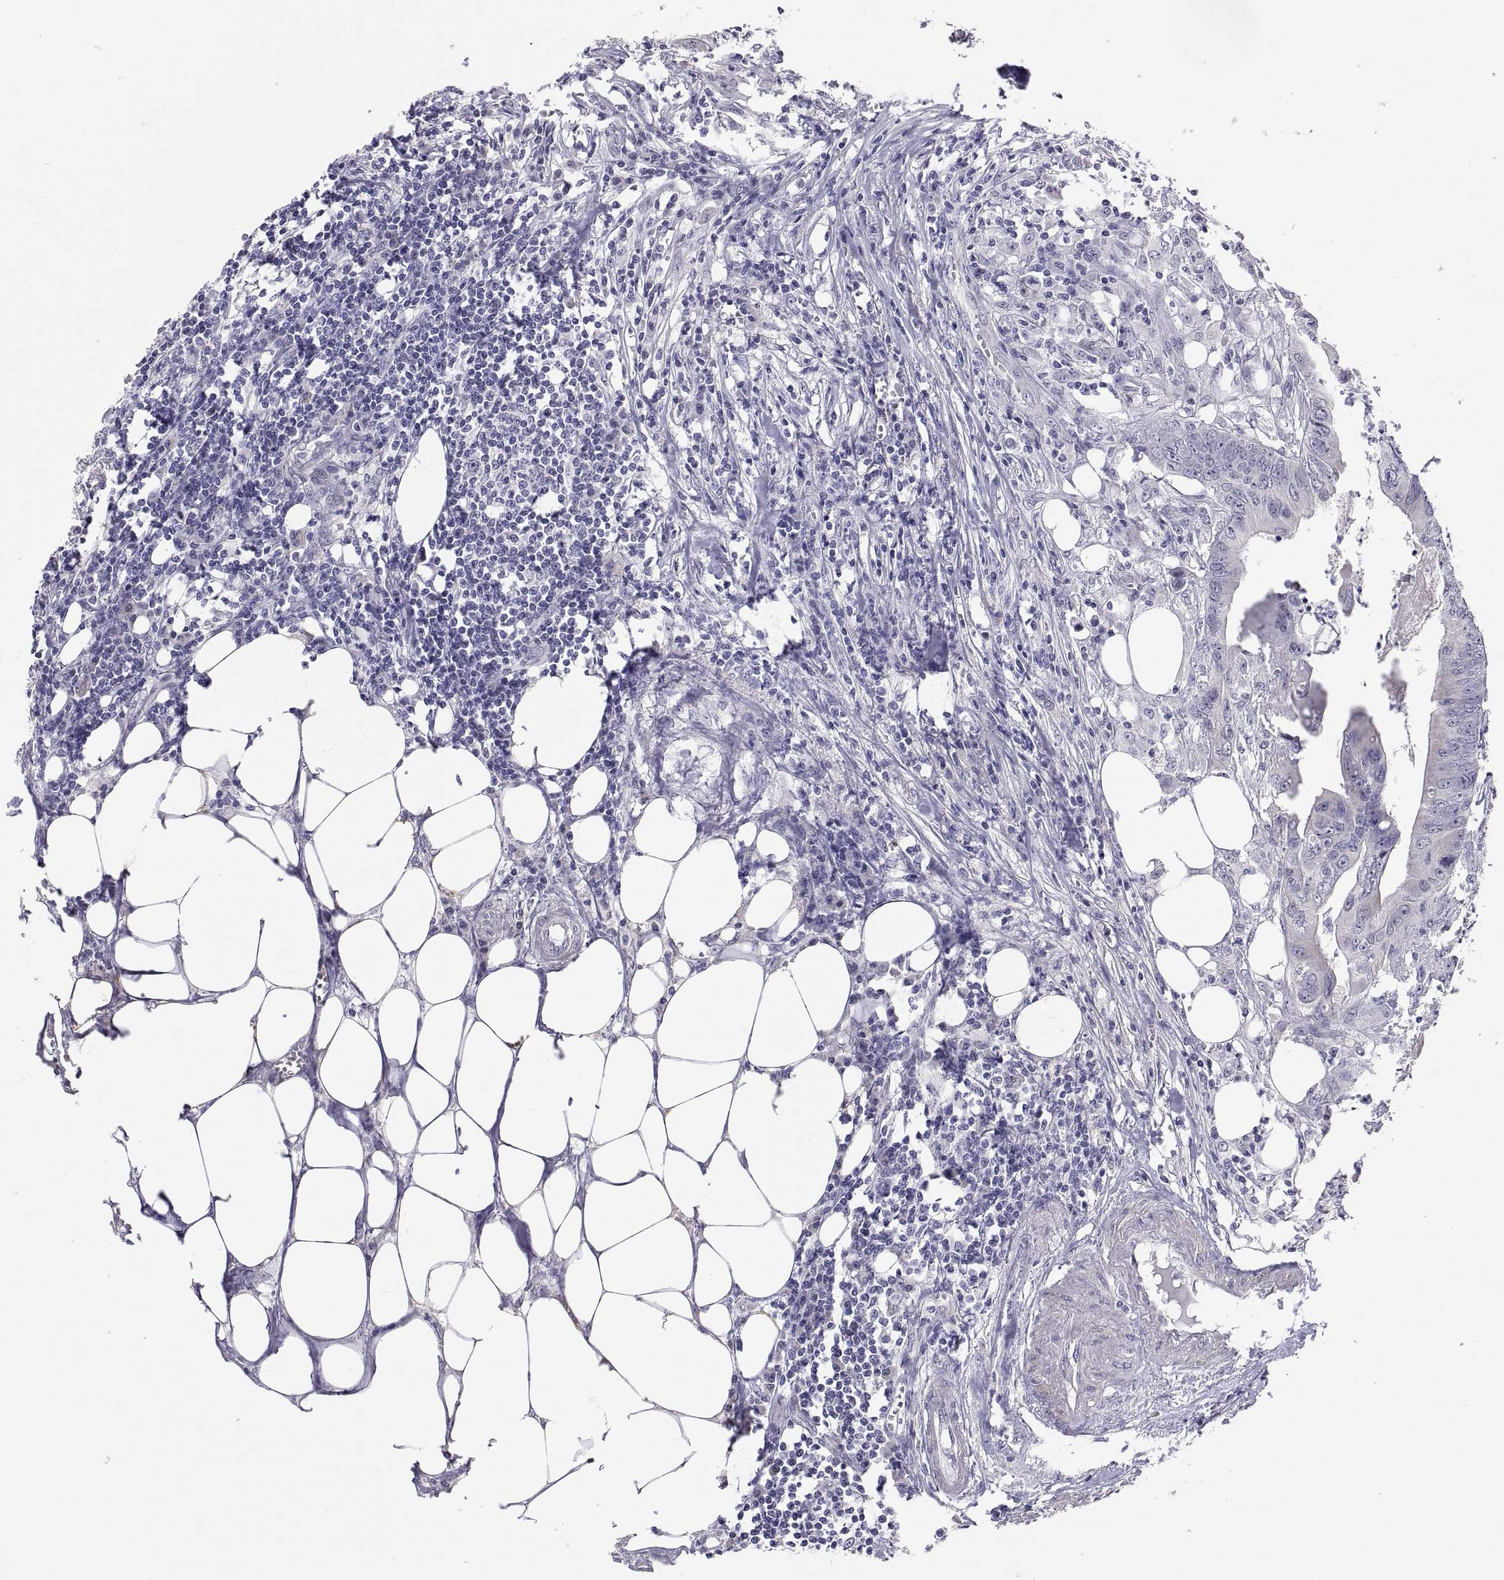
{"staining": {"intensity": "negative", "quantity": "none", "location": "none"}, "tissue": "colorectal cancer", "cell_type": "Tumor cells", "image_type": "cancer", "snomed": [{"axis": "morphology", "description": "Adenocarcinoma, NOS"}, {"axis": "topography", "description": "Colon"}], "caption": "IHC image of neoplastic tissue: adenocarcinoma (colorectal) stained with DAB demonstrates no significant protein positivity in tumor cells.", "gene": "FAM170A", "patient": {"sex": "male", "age": 84}}